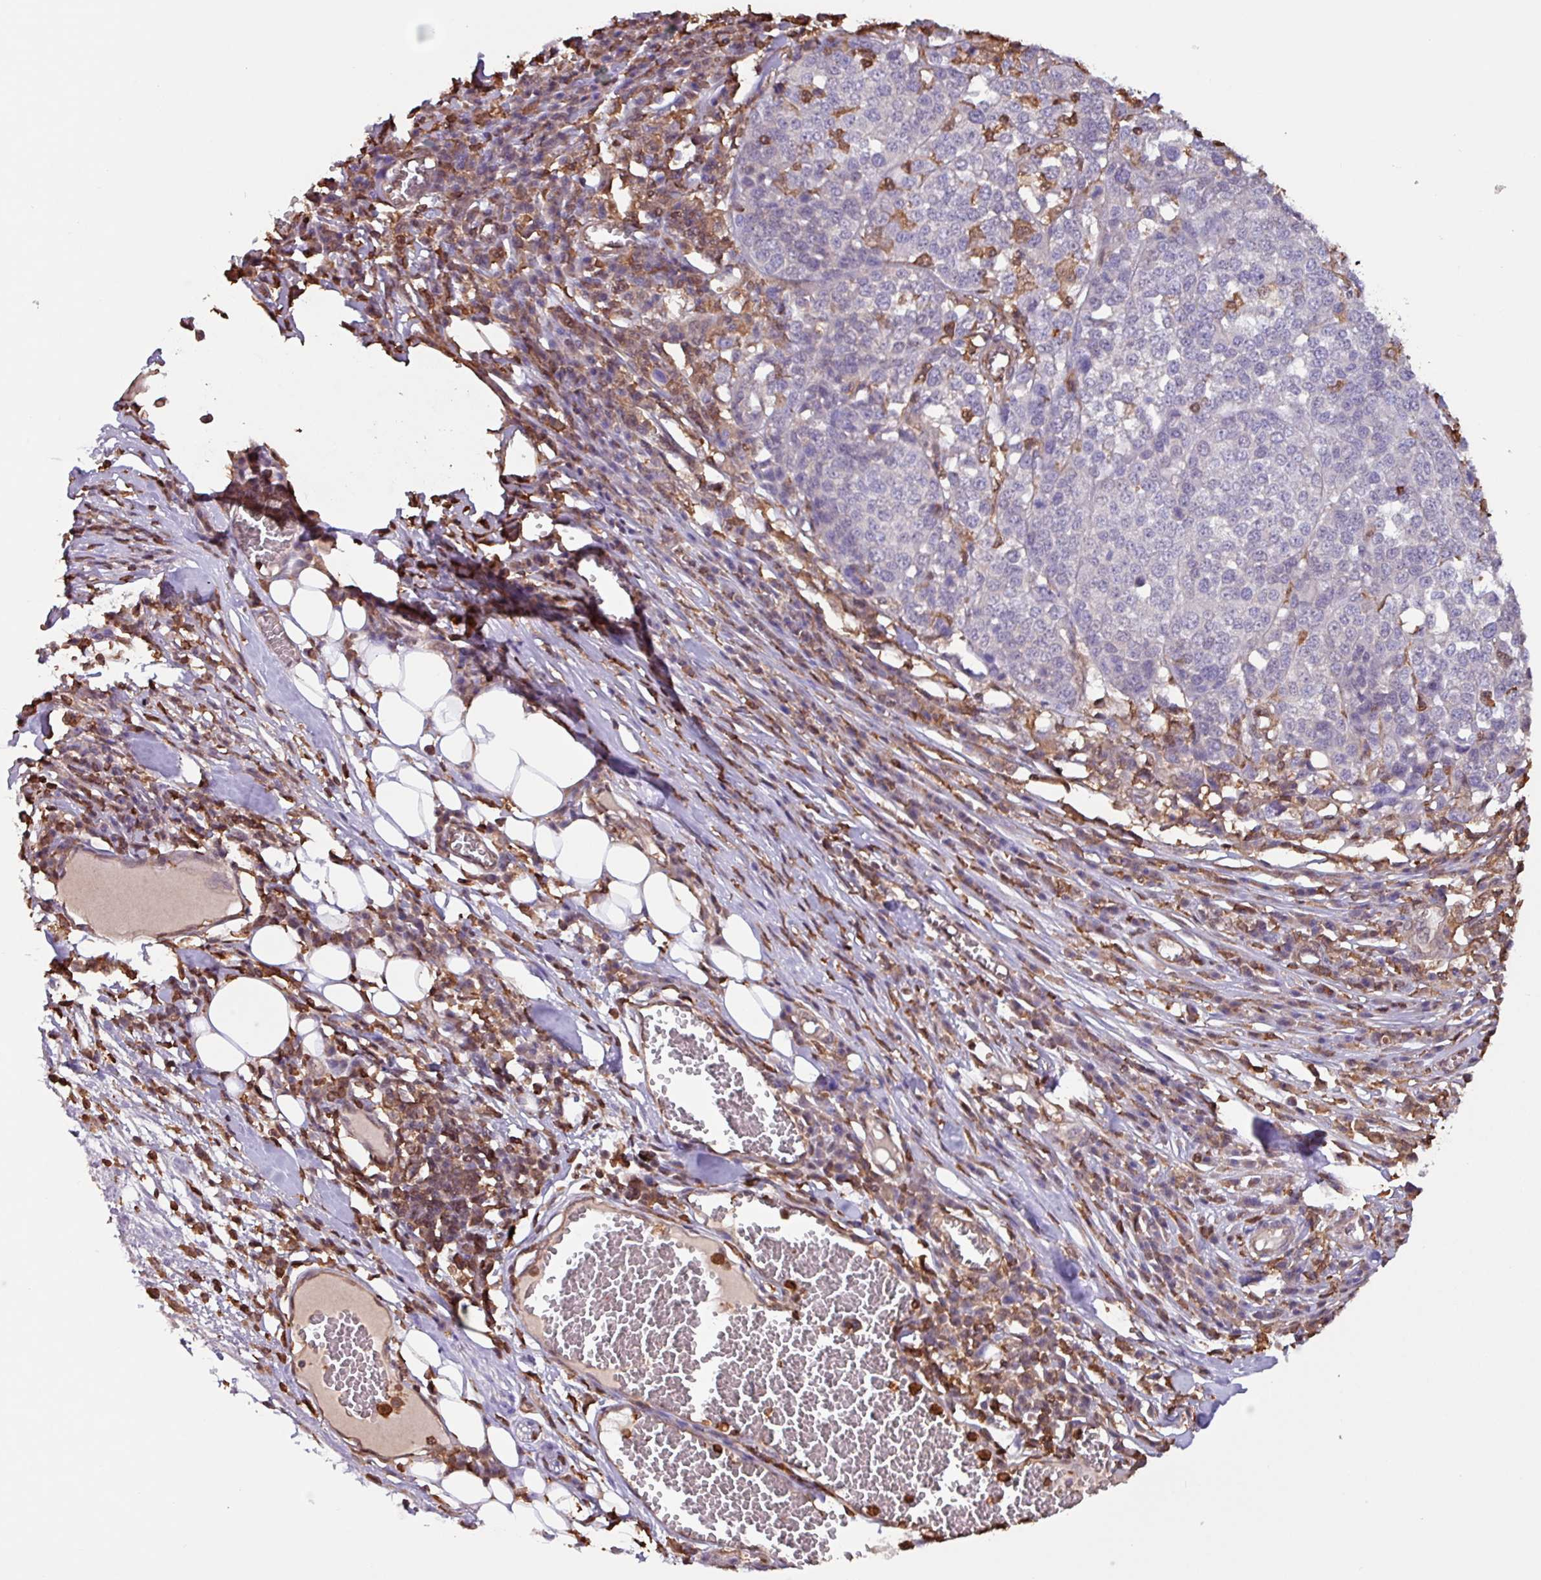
{"staining": {"intensity": "negative", "quantity": "none", "location": "none"}, "tissue": "melanoma", "cell_type": "Tumor cells", "image_type": "cancer", "snomed": [{"axis": "morphology", "description": "Malignant melanoma, Metastatic site"}, {"axis": "topography", "description": "Lymph node"}], "caption": "Tumor cells show no significant positivity in melanoma.", "gene": "ARHGDIB", "patient": {"sex": "male", "age": 44}}